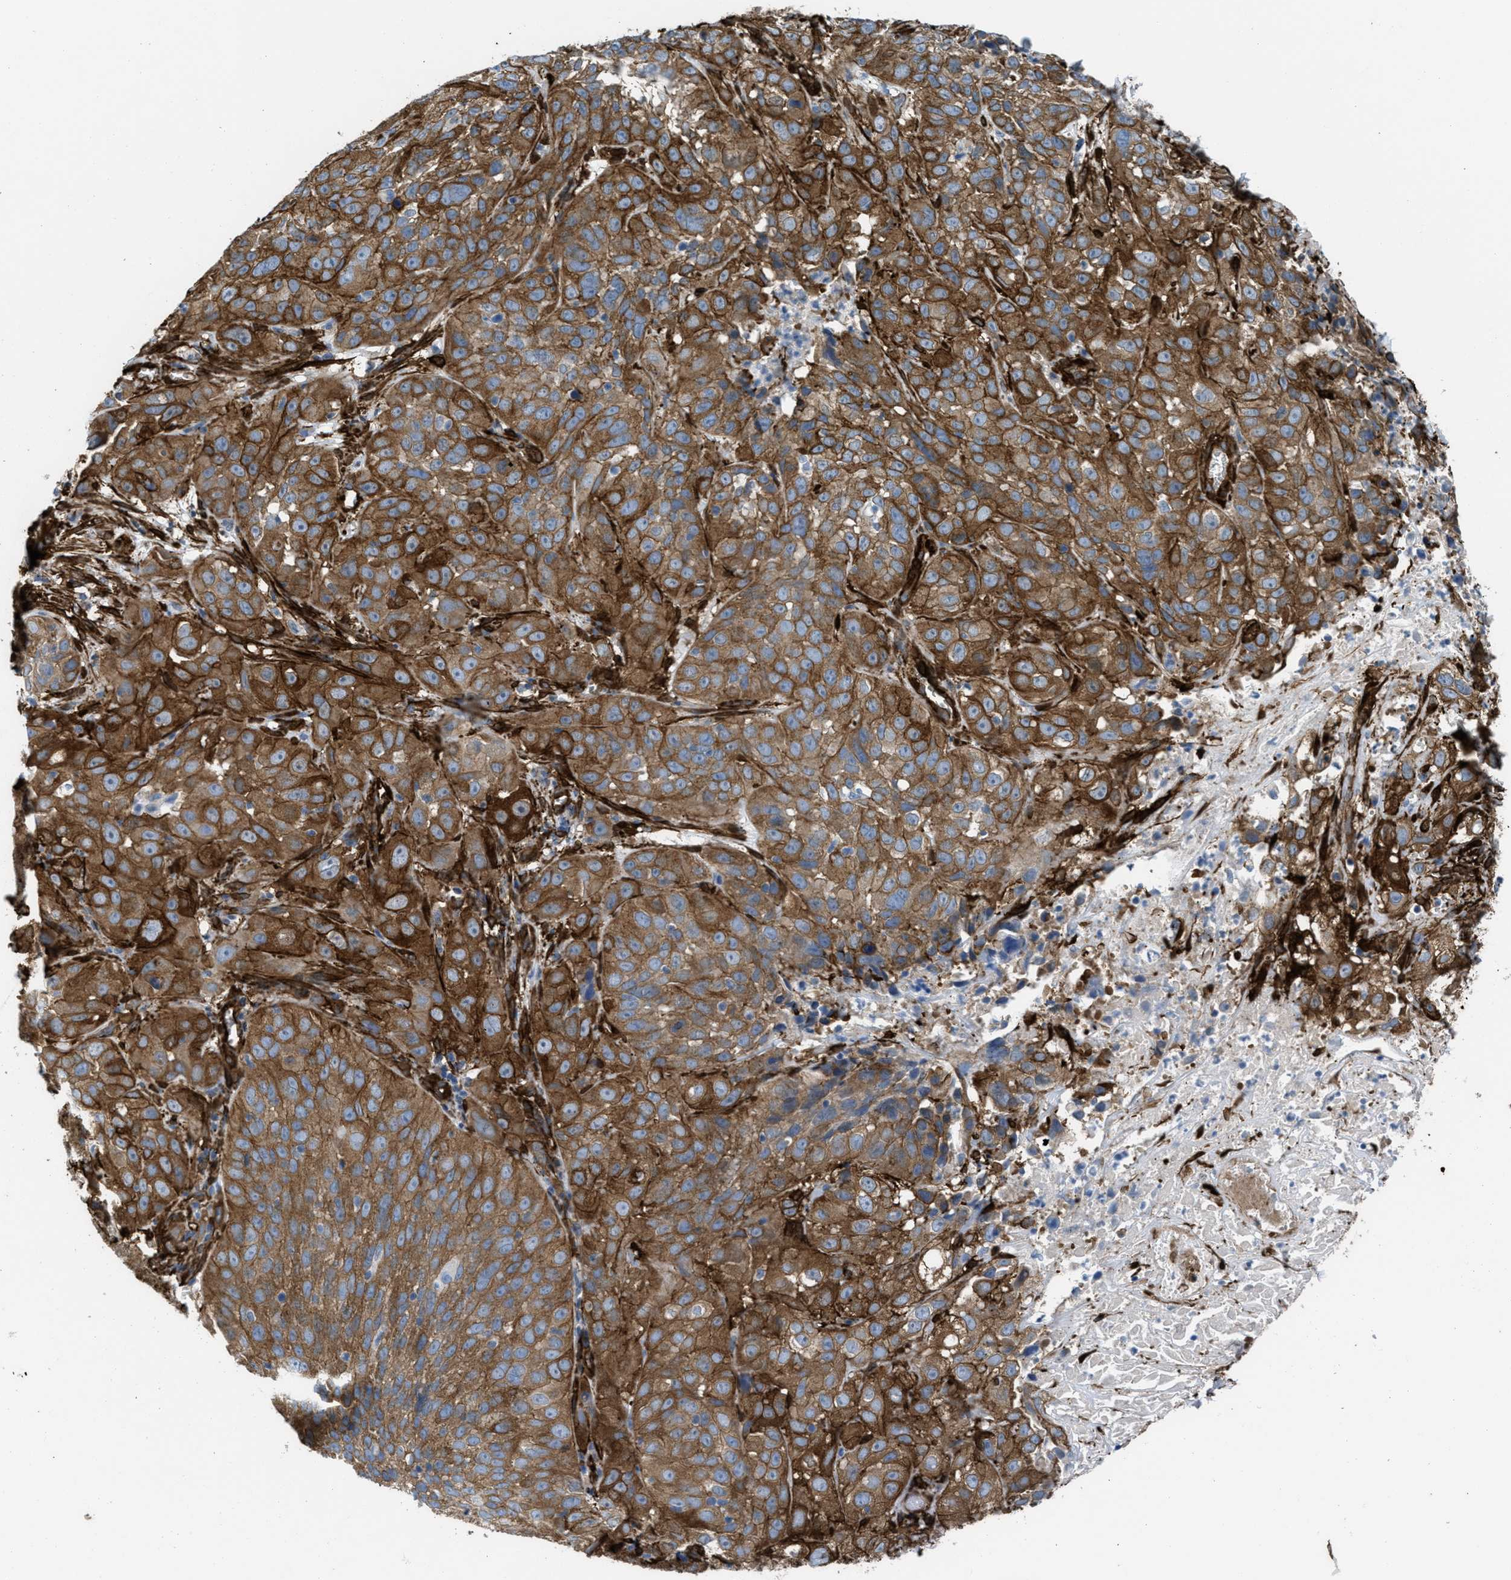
{"staining": {"intensity": "strong", "quantity": ">75%", "location": "cytoplasmic/membranous"}, "tissue": "cervical cancer", "cell_type": "Tumor cells", "image_type": "cancer", "snomed": [{"axis": "morphology", "description": "Squamous cell carcinoma, NOS"}, {"axis": "topography", "description": "Cervix"}], "caption": "A photomicrograph of human cervical cancer stained for a protein exhibits strong cytoplasmic/membranous brown staining in tumor cells.", "gene": "CALD1", "patient": {"sex": "female", "age": 32}}